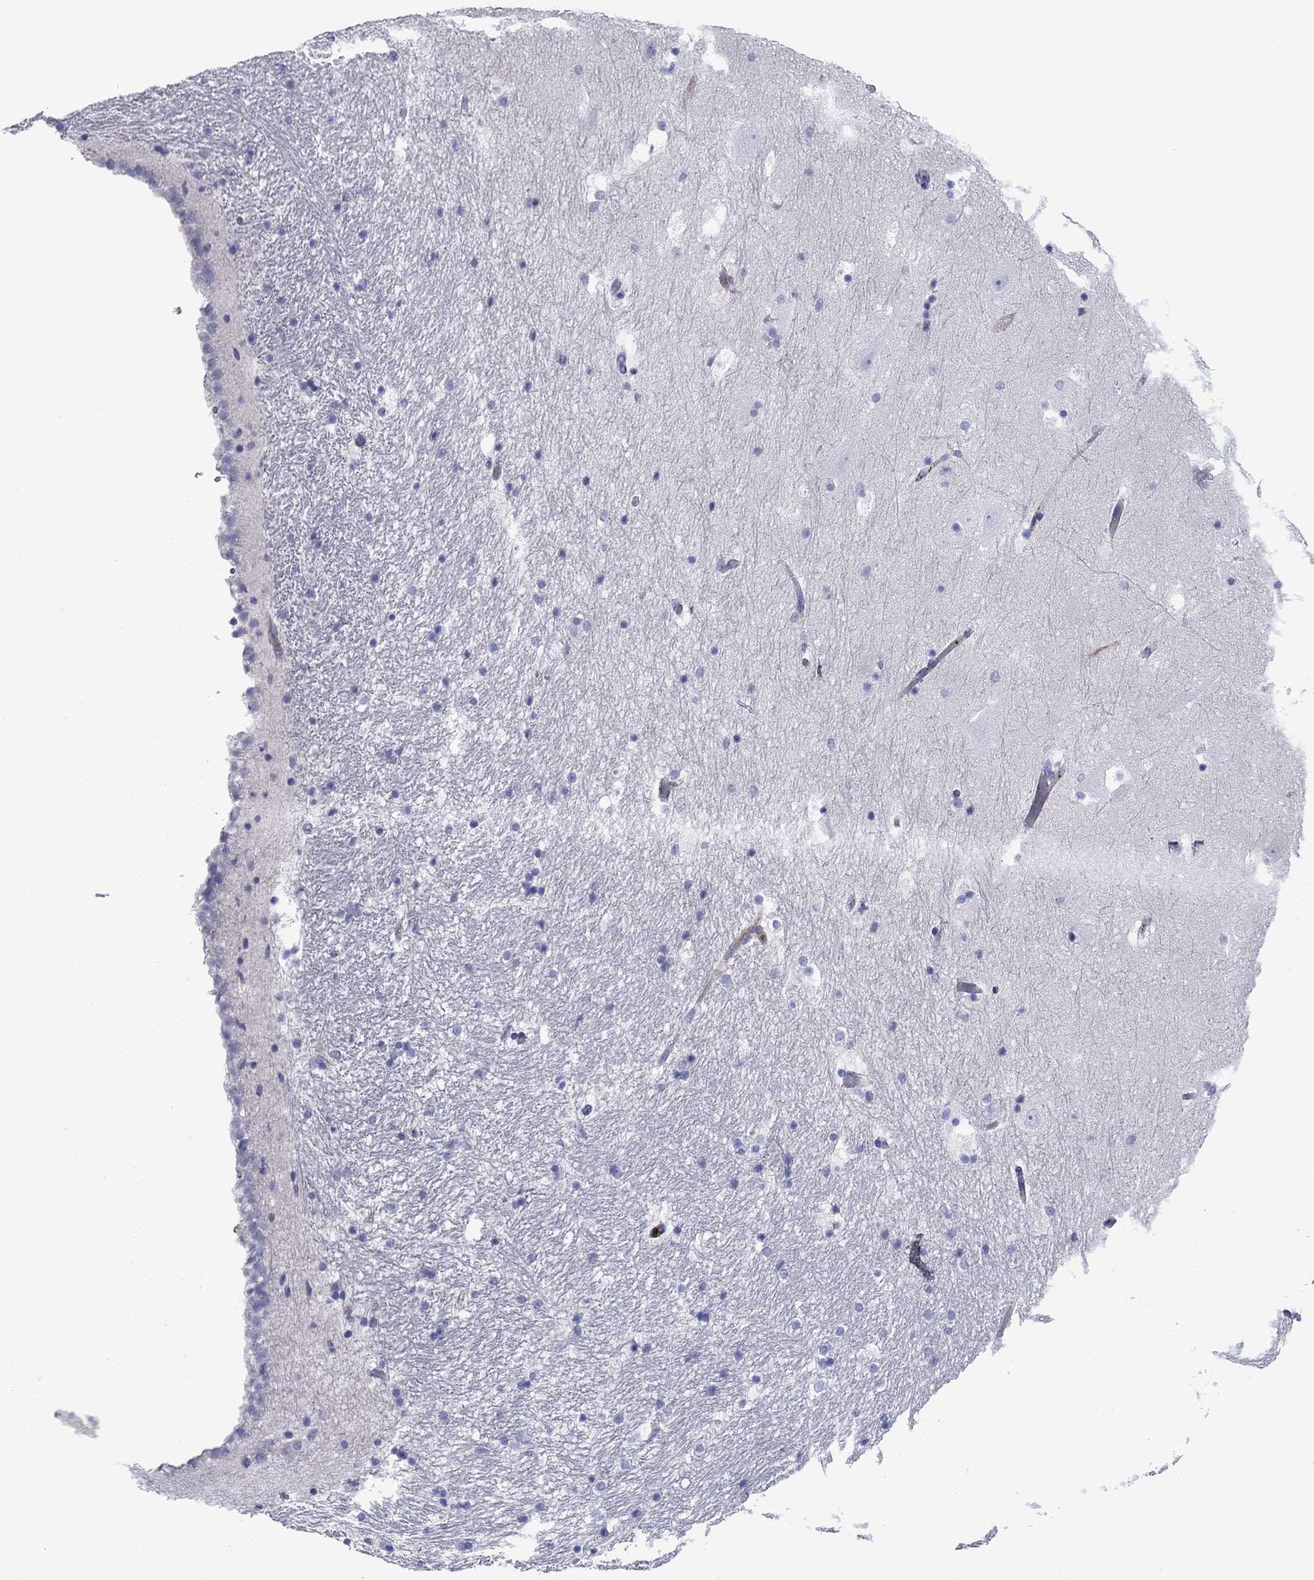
{"staining": {"intensity": "negative", "quantity": "none", "location": "none"}, "tissue": "hippocampus", "cell_type": "Glial cells", "image_type": "normal", "snomed": [{"axis": "morphology", "description": "Normal tissue, NOS"}, {"axis": "topography", "description": "Hippocampus"}], "caption": "The image reveals no significant positivity in glial cells of hippocampus. (DAB IHC visualized using brightfield microscopy, high magnification).", "gene": "HPX", "patient": {"sex": "male", "age": 51}}